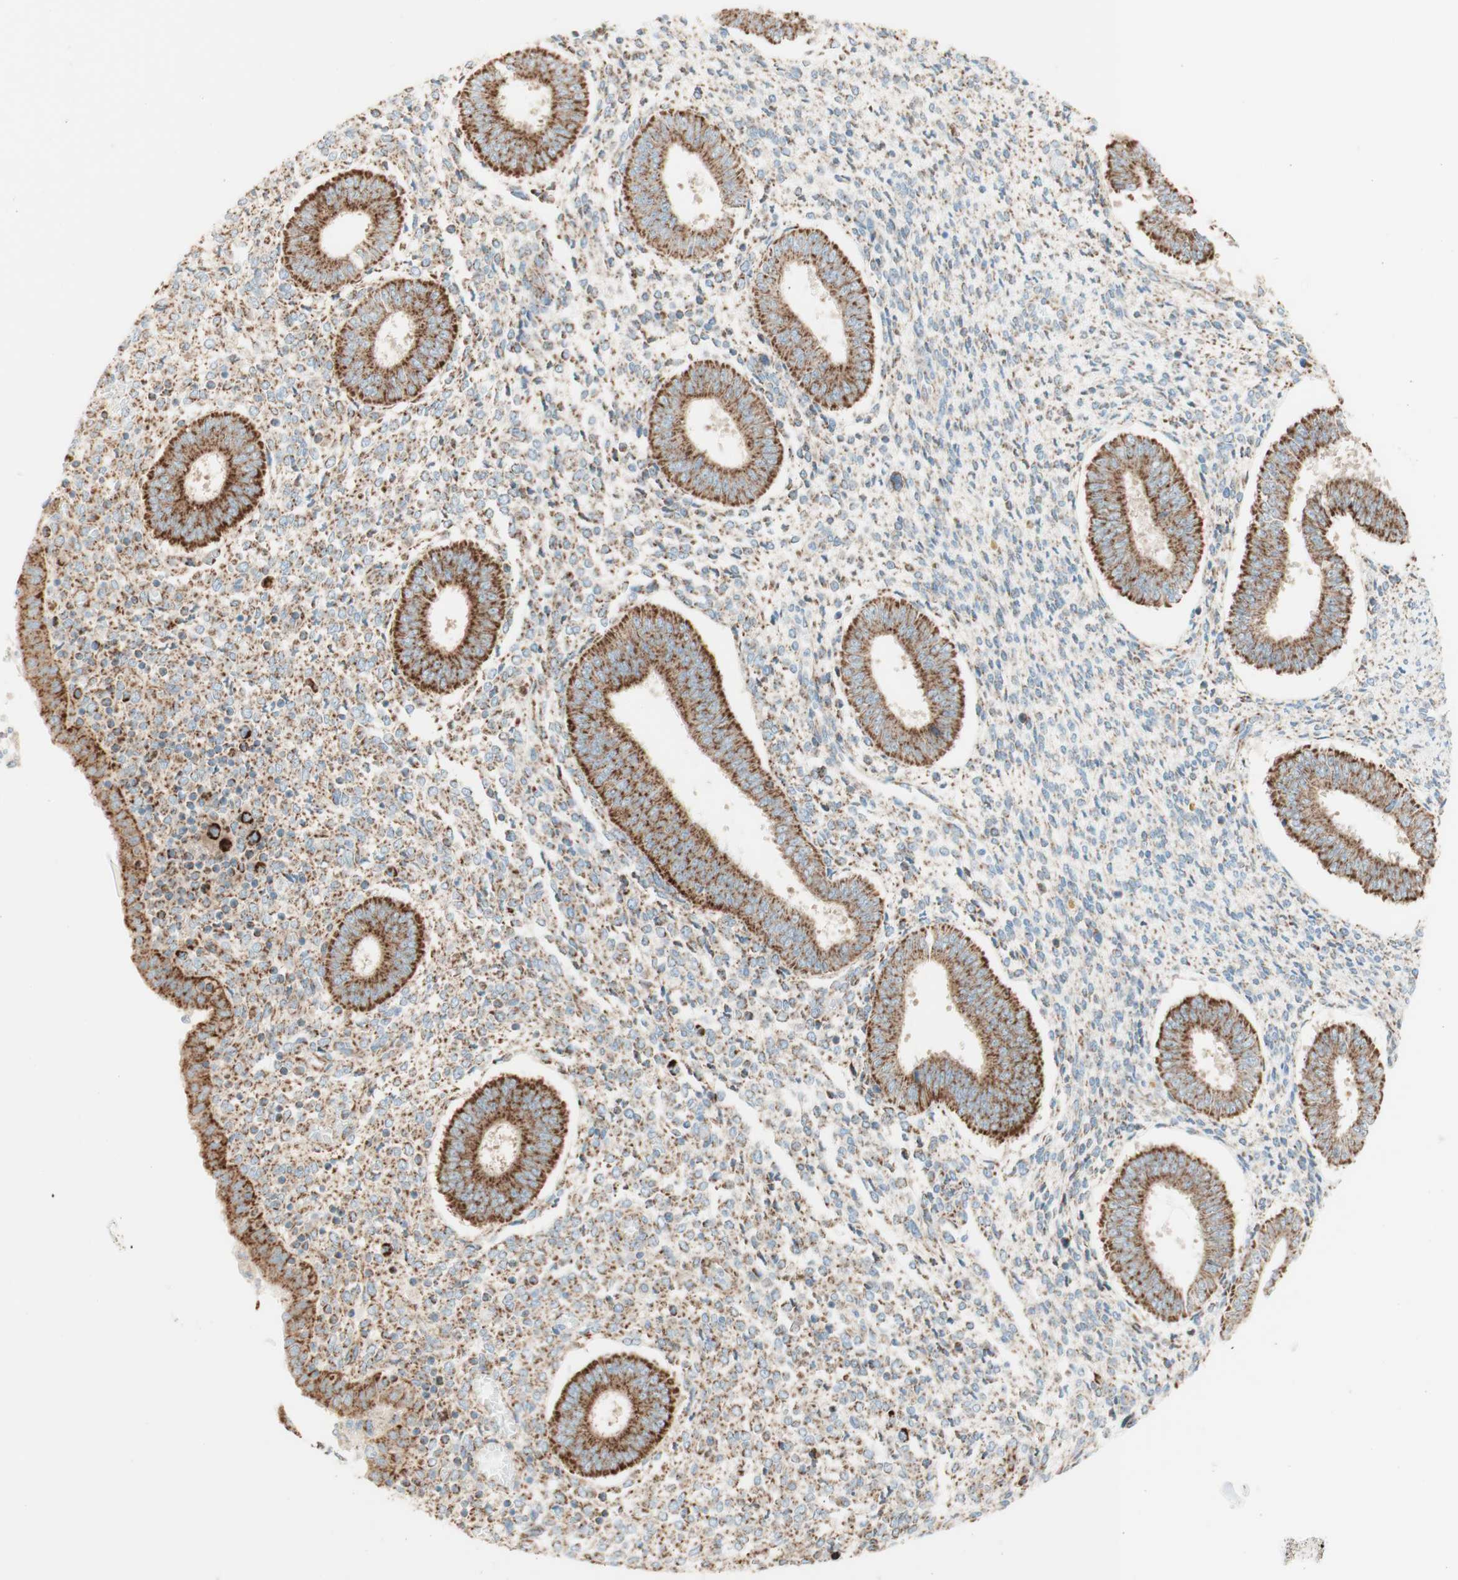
{"staining": {"intensity": "moderate", "quantity": ">75%", "location": "cytoplasmic/membranous"}, "tissue": "endometrium", "cell_type": "Cells in endometrial stroma", "image_type": "normal", "snomed": [{"axis": "morphology", "description": "Normal tissue, NOS"}, {"axis": "topography", "description": "Endometrium"}], "caption": "Moderate cytoplasmic/membranous expression is appreciated in about >75% of cells in endometrial stroma in normal endometrium.", "gene": "TOMM20", "patient": {"sex": "female", "age": 35}}